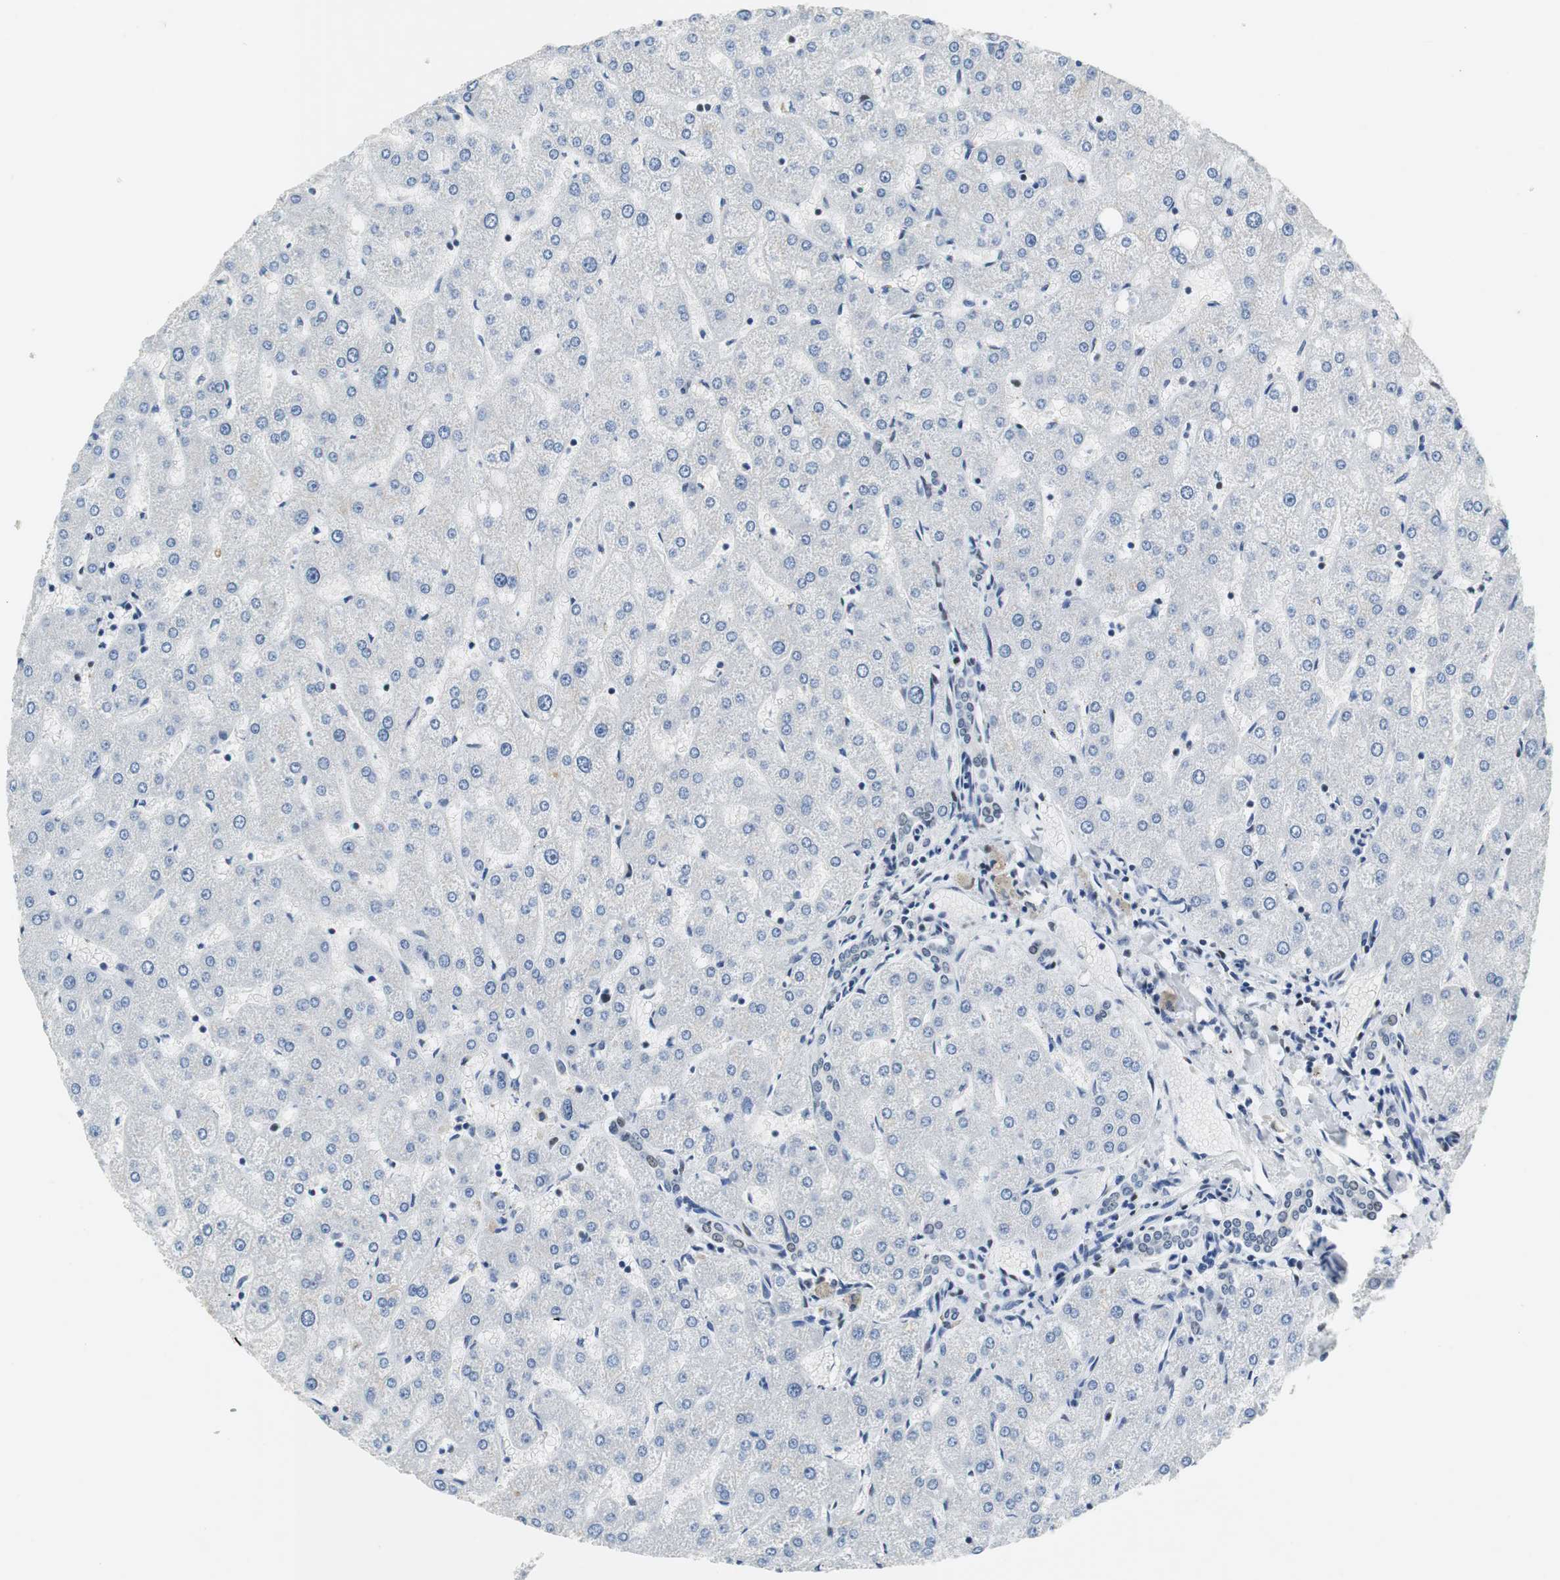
{"staining": {"intensity": "negative", "quantity": "none", "location": "none"}, "tissue": "liver", "cell_type": "Cholangiocytes", "image_type": "normal", "snomed": [{"axis": "morphology", "description": "Normal tissue, NOS"}, {"axis": "topography", "description": "Liver"}], "caption": "A high-resolution image shows immunohistochemistry (IHC) staining of benign liver, which exhibits no significant positivity in cholangiocytes.", "gene": "HDAC3", "patient": {"sex": "male", "age": 67}}